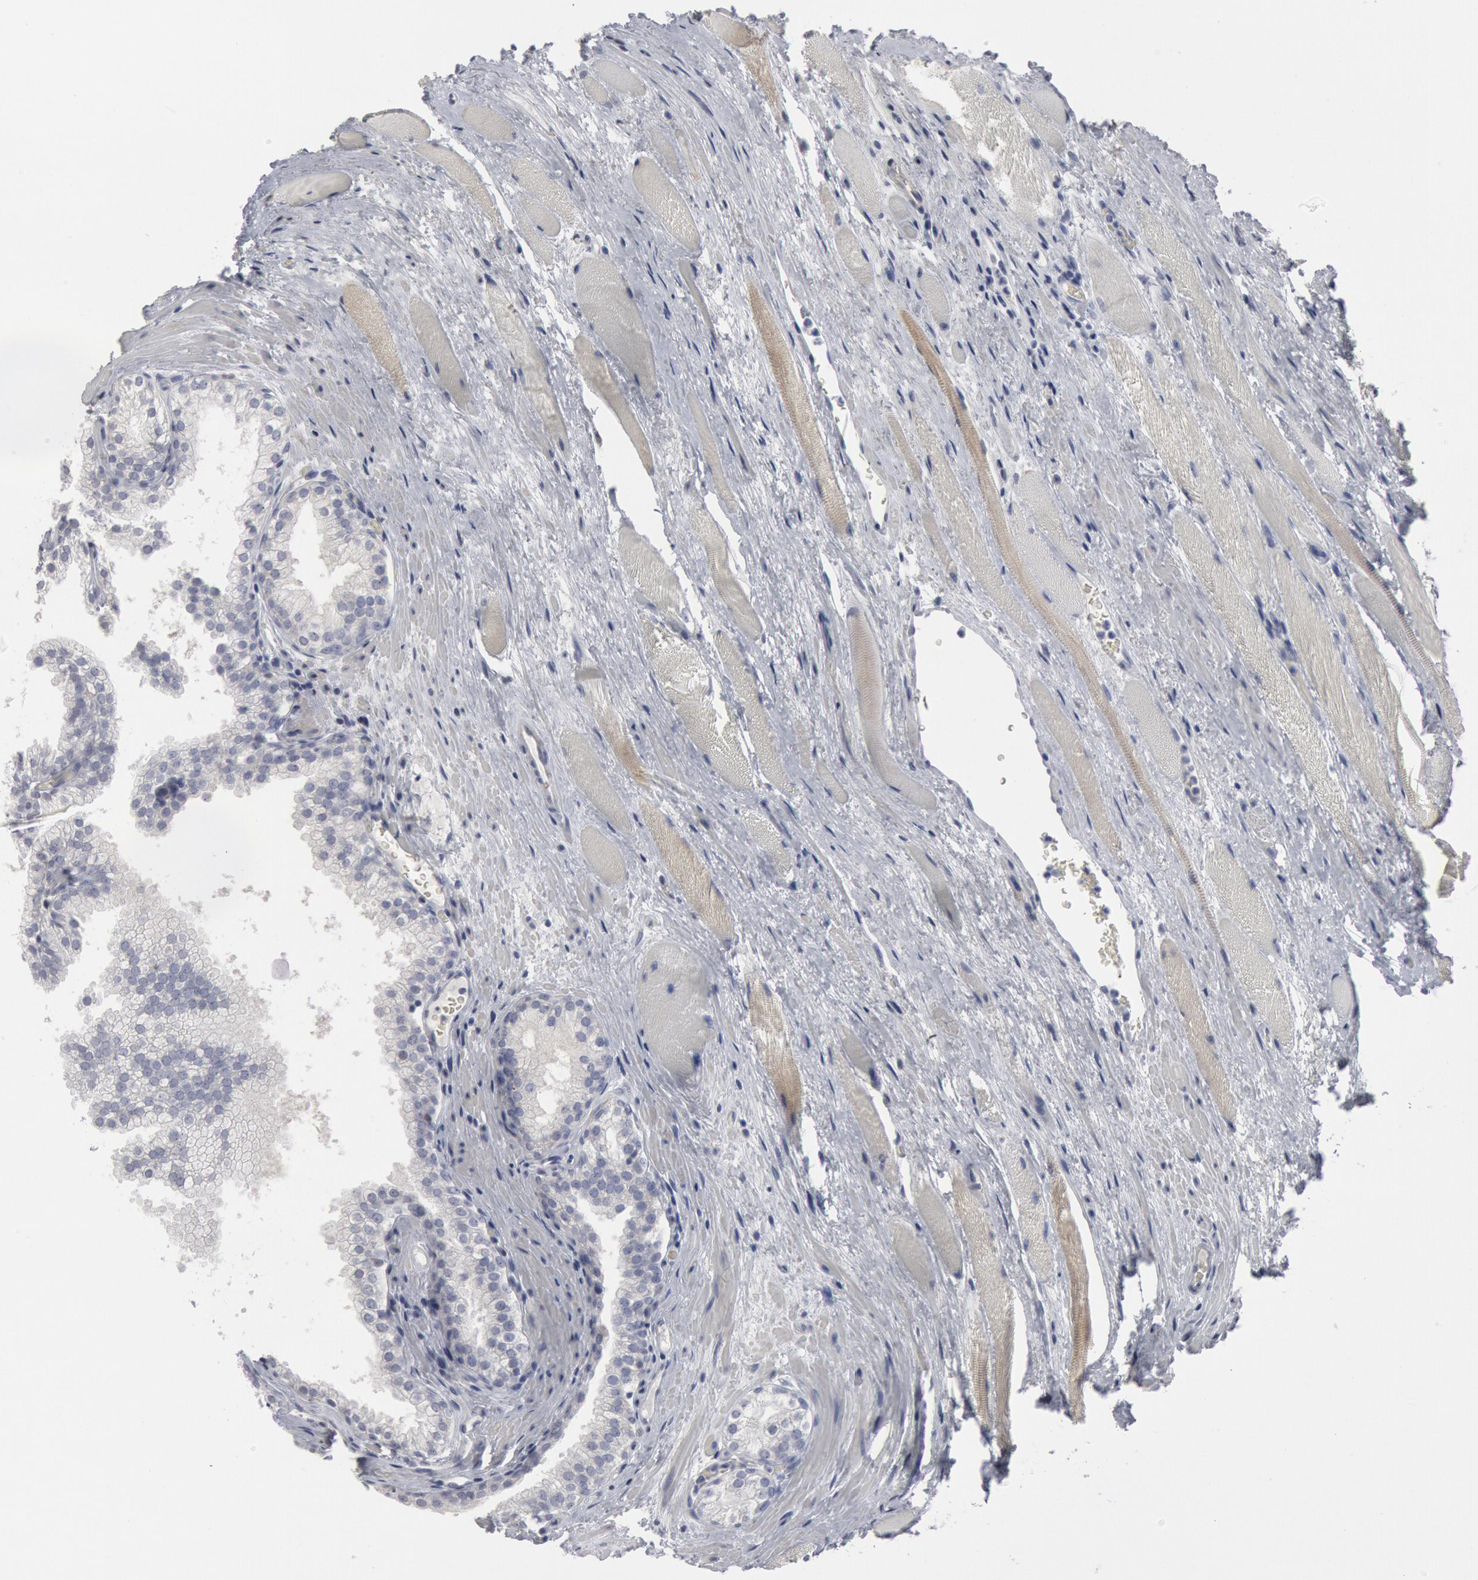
{"staining": {"intensity": "negative", "quantity": "none", "location": "none"}, "tissue": "prostate cancer", "cell_type": "Tumor cells", "image_type": "cancer", "snomed": [{"axis": "morphology", "description": "Adenocarcinoma, Medium grade"}, {"axis": "topography", "description": "Prostate"}], "caption": "Prostate cancer (medium-grade adenocarcinoma) was stained to show a protein in brown. There is no significant expression in tumor cells. (DAB immunohistochemistry (IHC) with hematoxylin counter stain).", "gene": "DMC1", "patient": {"sex": "male", "age": 72}}